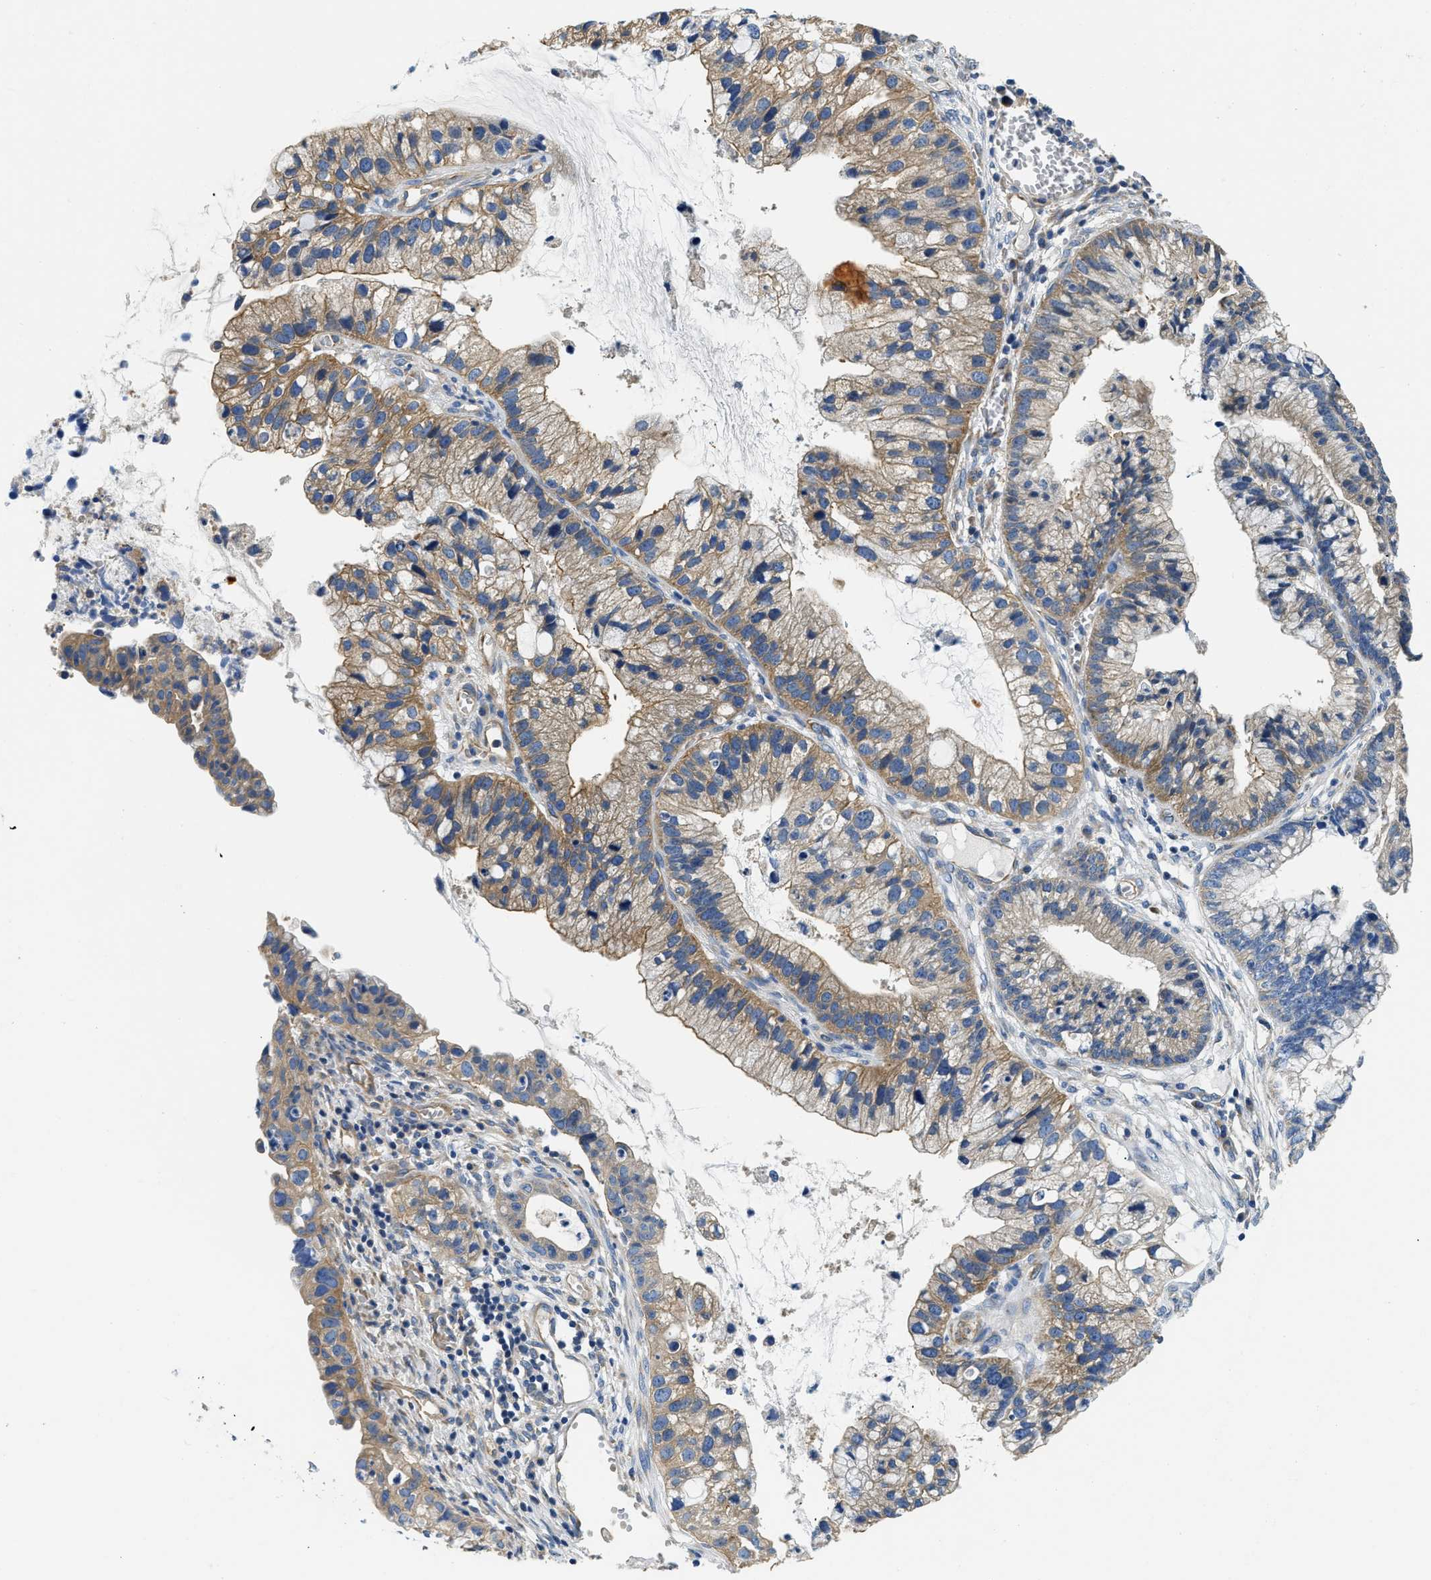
{"staining": {"intensity": "moderate", "quantity": "25%-75%", "location": "cytoplasmic/membranous"}, "tissue": "cervical cancer", "cell_type": "Tumor cells", "image_type": "cancer", "snomed": [{"axis": "morphology", "description": "Adenocarcinoma, NOS"}, {"axis": "topography", "description": "Cervix"}], "caption": "Protein expression analysis of human cervical cancer reveals moderate cytoplasmic/membranous staining in approximately 25%-75% of tumor cells.", "gene": "CSDE1", "patient": {"sex": "female", "age": 44}}